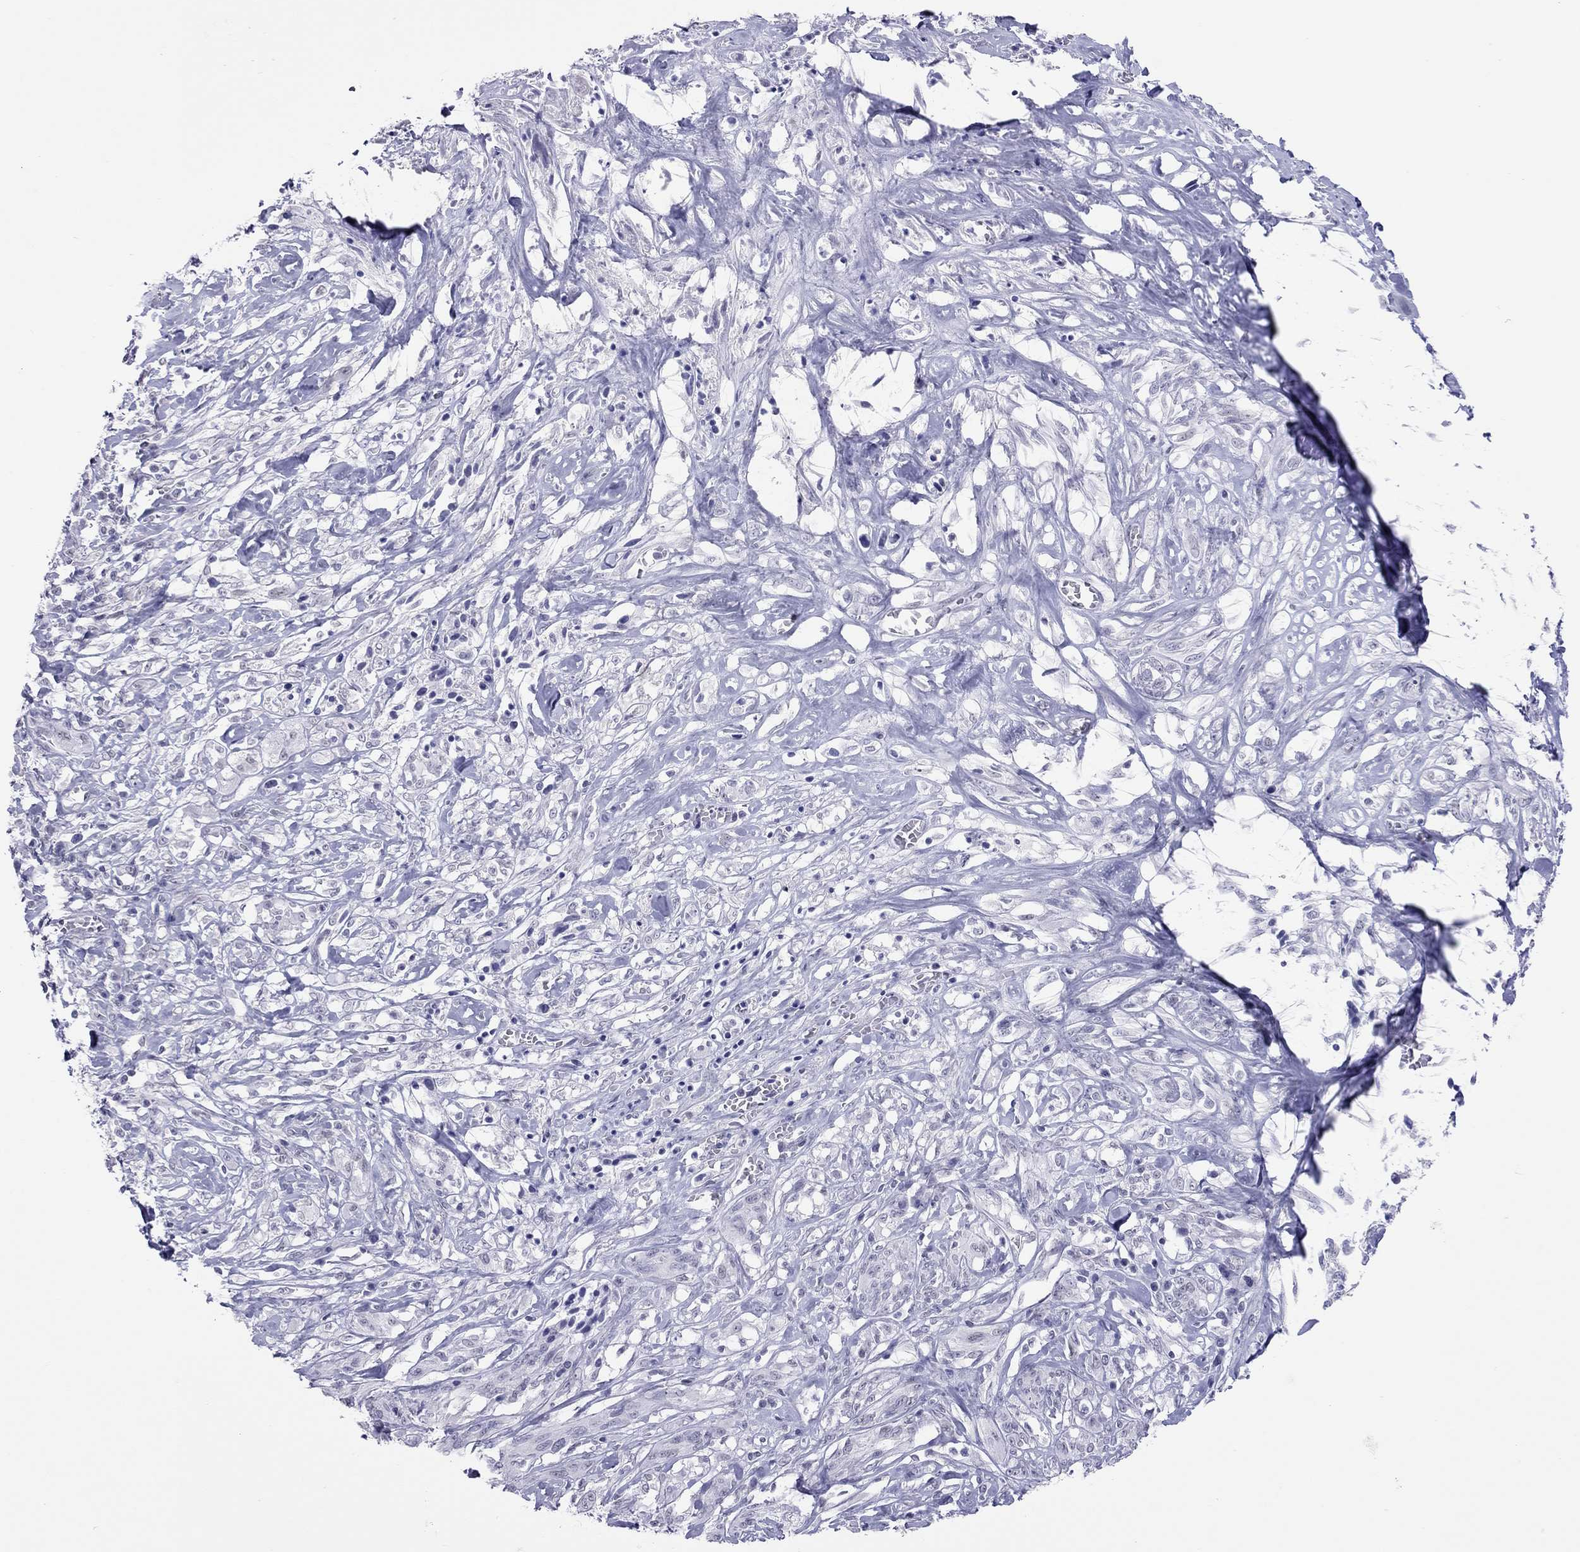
{"staining": {"intensity": "negative", "quantity": "none", "location": "none"}, "tissue": "melanoma", "cell_type": "Tumor cells", "image_type": "cancer", "snomed": [{"axis": "morphology", "description": "Malignant melanoma, NOS"}, {"axis": "topography", "description": "Skin"}], "caption": "High power microscopy photomicrograph of an IHC image of malignant melanoma, revealing no significant expression in tumor cells.", "gene": "JHY", "patient": {"sex": "female", "age": 91}}